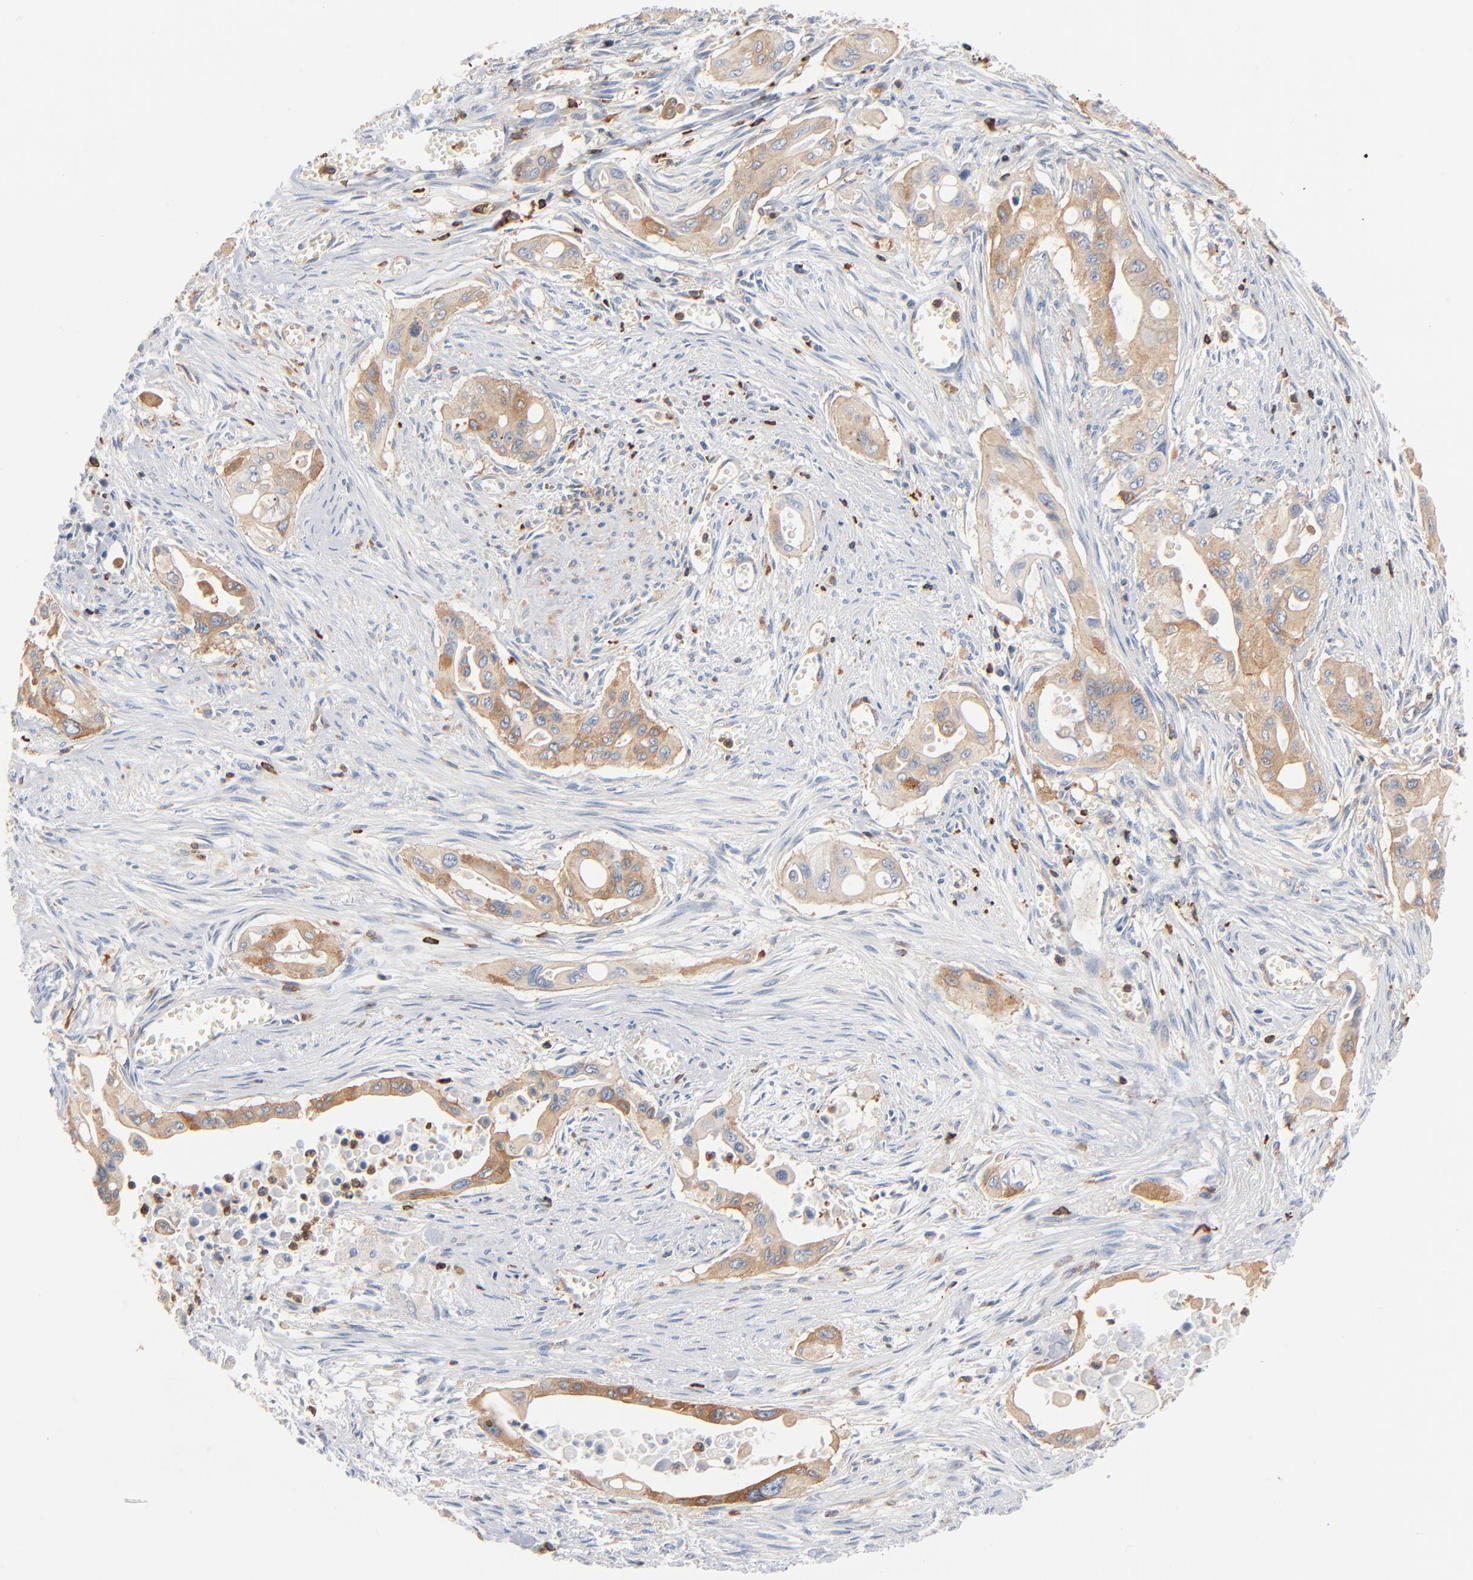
{"staining": {"intensity": "moderate", "quantity": ">75%", "location": "cytoplasmic/membranous"}, "tissue": "pancreatic cancer", "cell_type": "Tumor cells", "image_type": "cancer", "snomed": [{"axis": "morphology", "description": "Adenocarcinoma, NOS"}, {"axis": "topography", "description": "Pancreas"}], "caption": "This is a histology image of IHC staining of pancreatic adenocarcinoma, which shows moderate positivity in the cytoplasmic/membranous of tumor cells.", "gene": "SH3KBP1", "patient": {"sex": "male", "age": 77}}